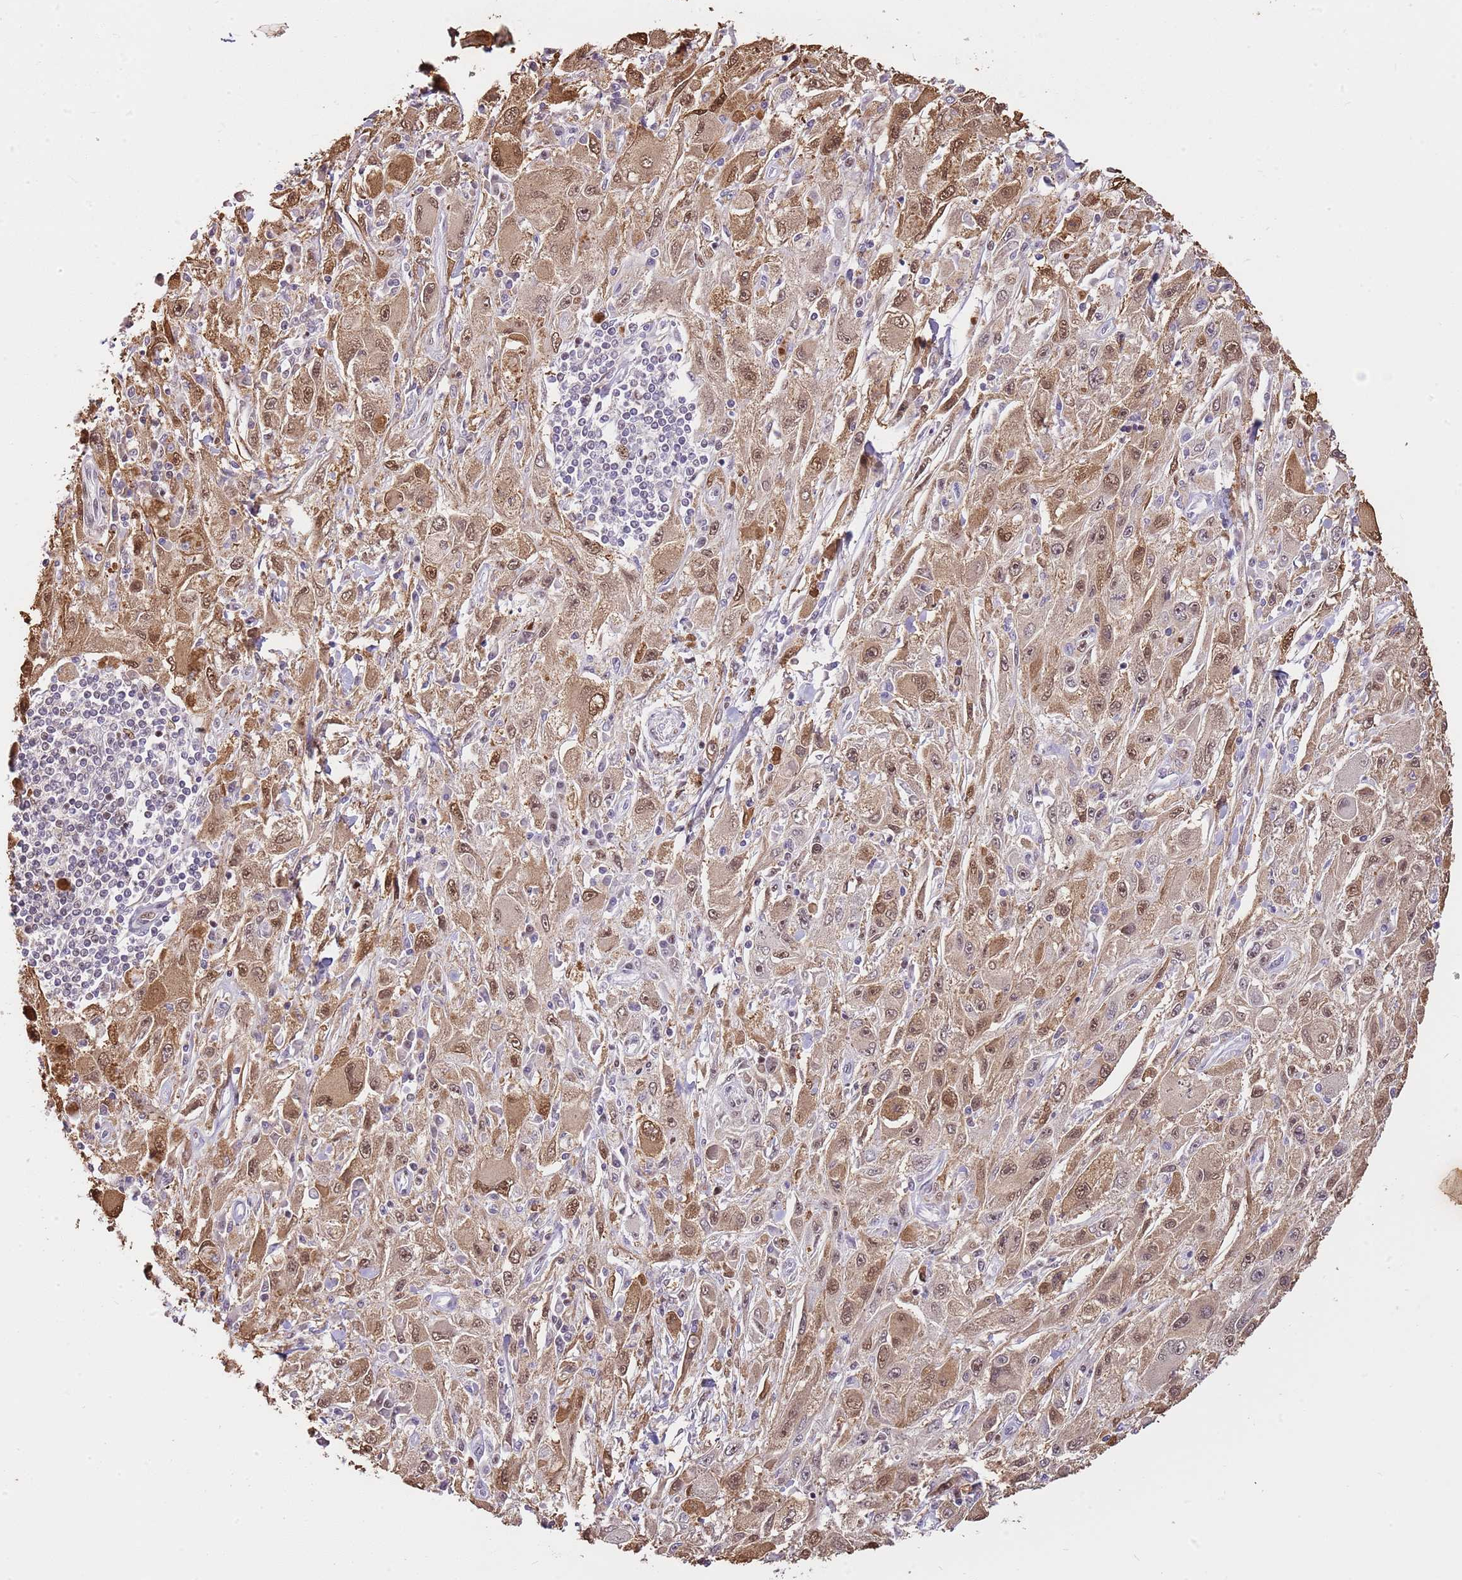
{"staining": {"intensity": "moderate", "quantity": ">75%", "location": "cytoplasmic/membranous,nuclear"}, "tissue": "melanoma", "cell_type": "Tumor cells", "image_type": "cancer", "snomed": [{"axis": "morphology", "description": "Malignant melanoma, Metastatic site"}, {"axis": "topography", "description": "Skin"}], "caption": "About >75% of tumor cells in human malignant melanoma (metastatic site) display moderate cytoplasmic/membranous and nuclear protein expression as visualized by brown immunohistochemical staining.", "gene": "RFK", "patient": {"sex": "male", "age": 53}}